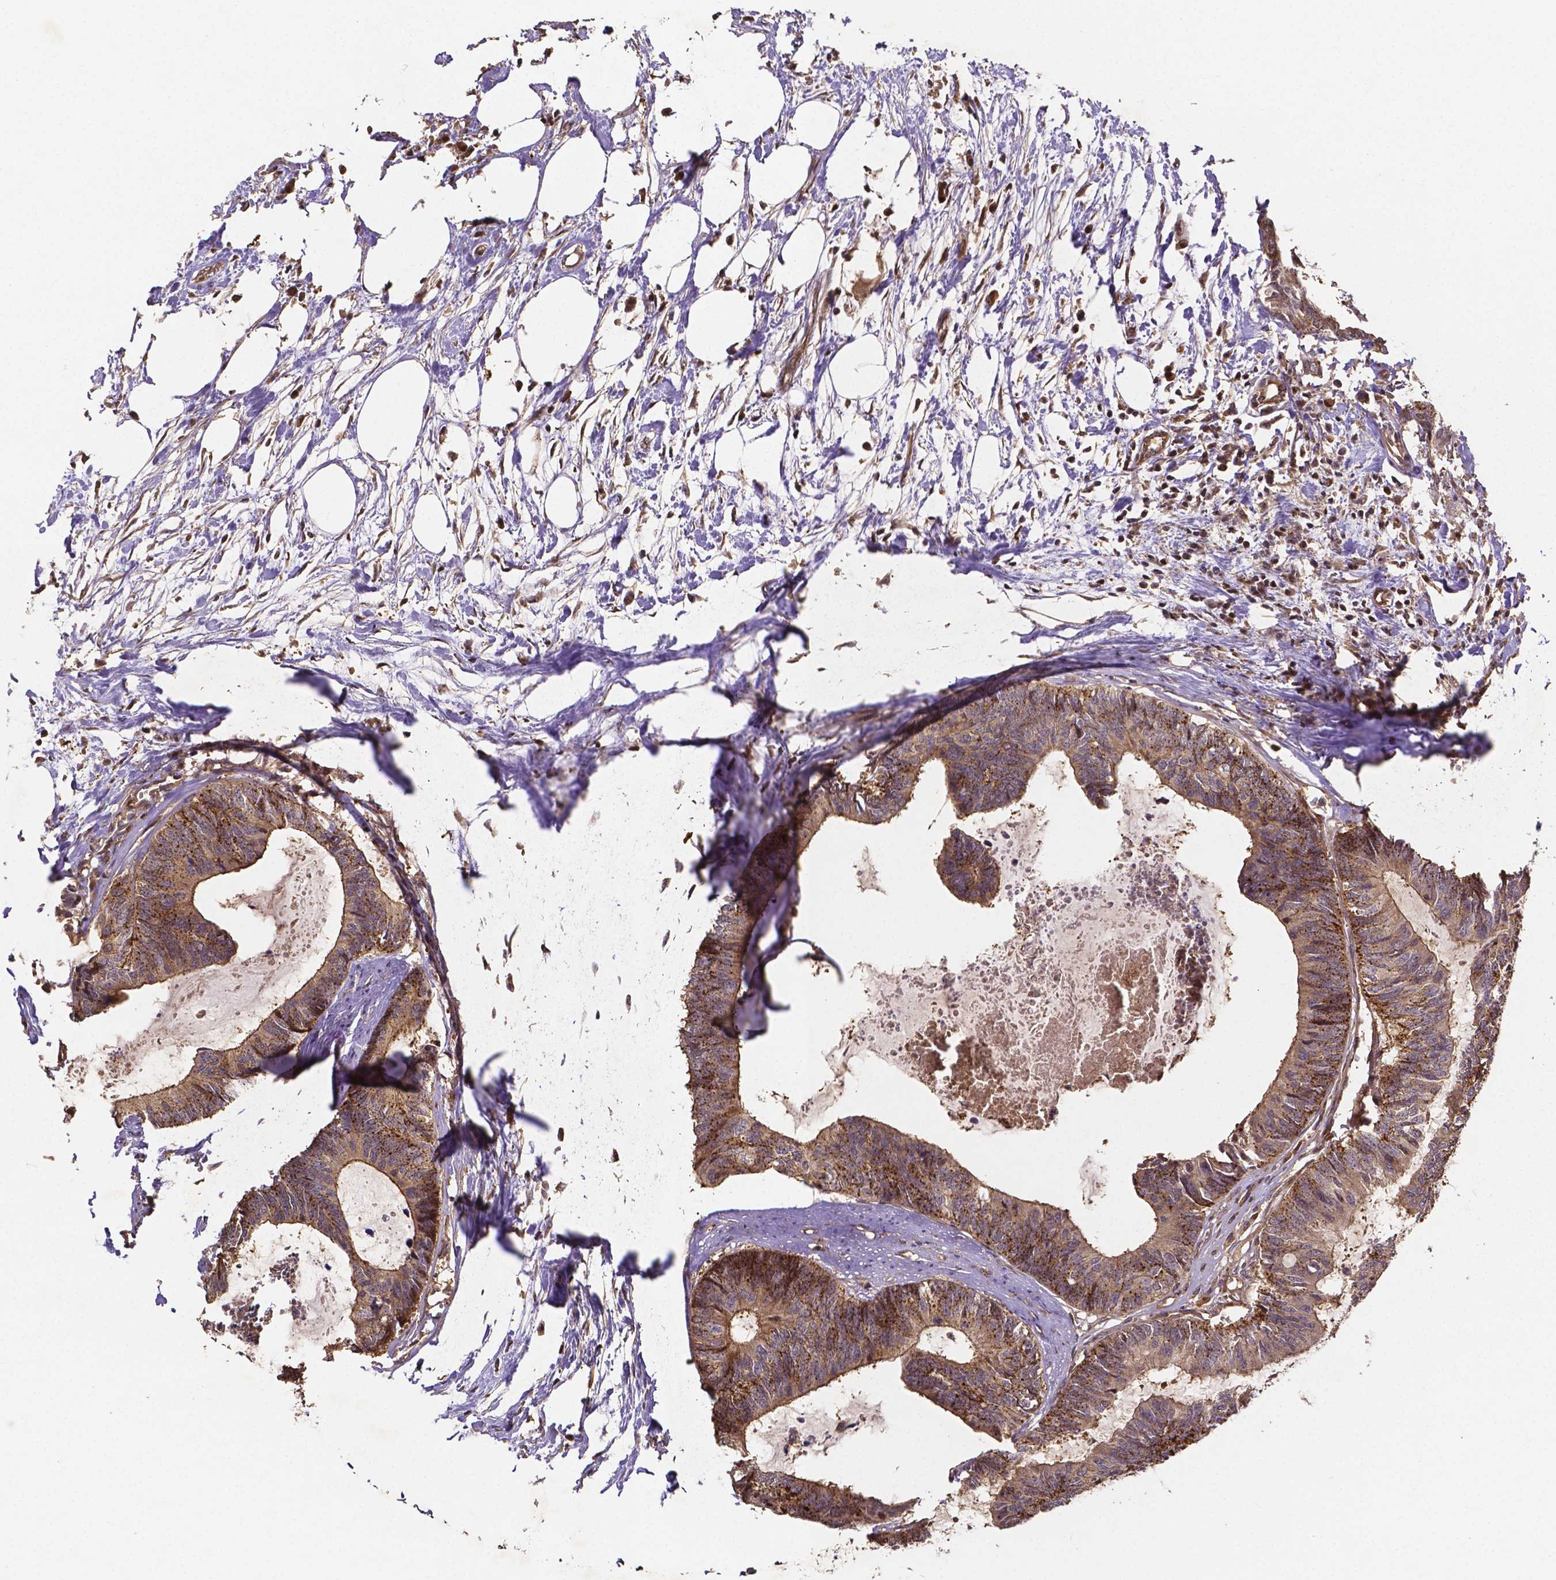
{"staining": {"intensity": "moderate", "quantity": ">75%", "location": "cytoplasmic/membranous"}, "tissue": "colorectal cancer", "cell_type": "Tumor cells", "image_type": "cancer", "snomed": [{"axis": "morphology", "description": "Adenocarcinoma, NOS"}, {"axis": "topography", "description": "Colon"}, {"axis": "topography", "description": "Rectum"}], "caption": "The histopathology image displays a brown stain indicating the presence of a protein in the cytoplasmic/membranous of tumor cells in adenocarcinoma (colorectal).", "gene": "RNF123", "patient": {"sex": "male", "age": 57}}